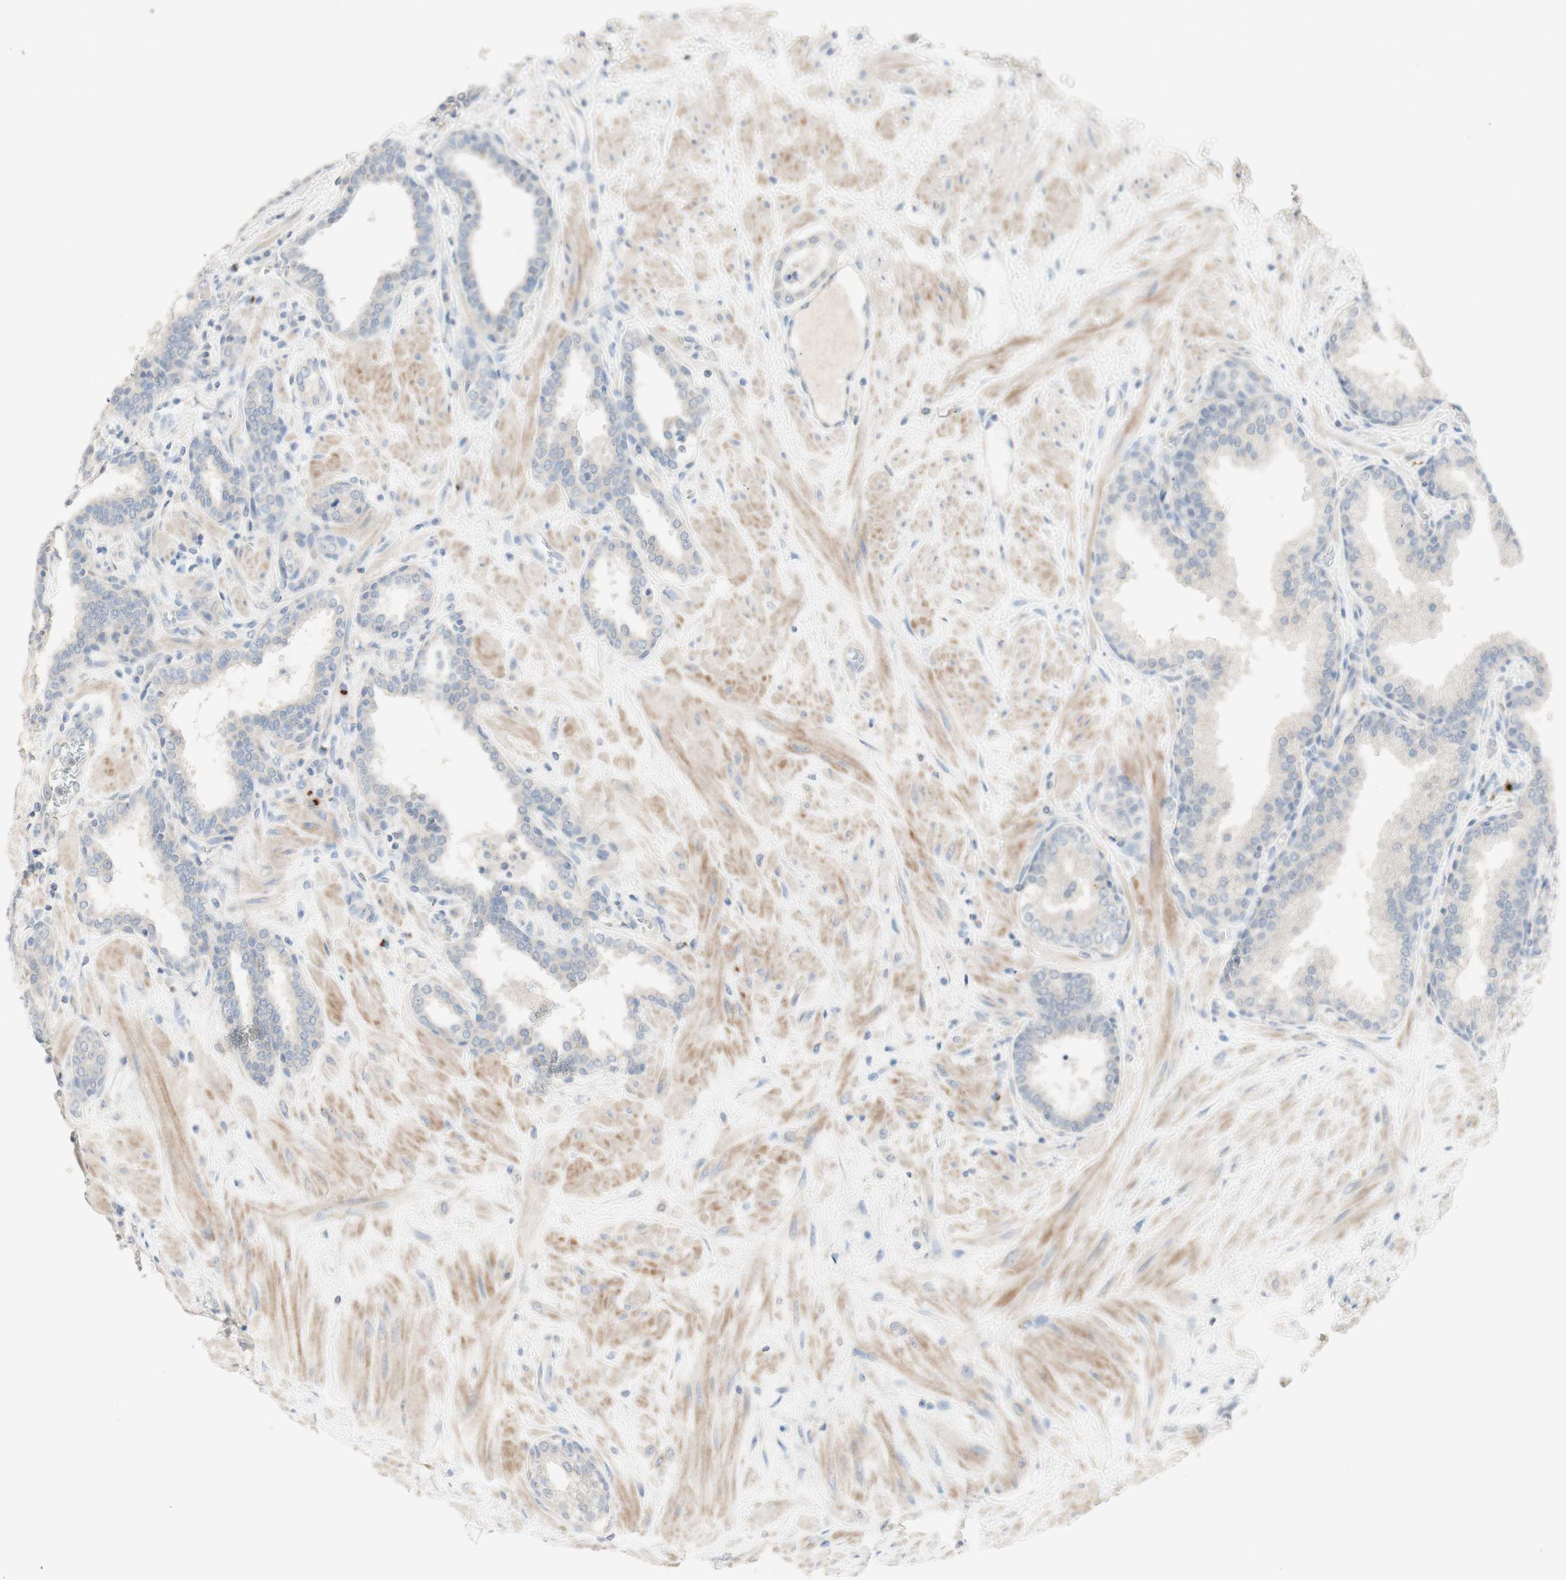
{"staining": {"intensity": "negative", "quantity": "none", "location": "none"}, "tissue": "prostate", "cell_type": "Glandular cells", "image_type": "normal", "snomed": [{"axis": "morphology", "description": "Normal tissue, NOS"}, {"axis": "topography", "description": "Prostate"}], "caption": "This photomicrograph is of benign prostate stained with immunohistochemistry to label a protein in brown with the nuclei are counter-stained blue. There is no expression in glandular cells.", "gene": "MANEA", "patient": {"sex": "male", "age": 51}}